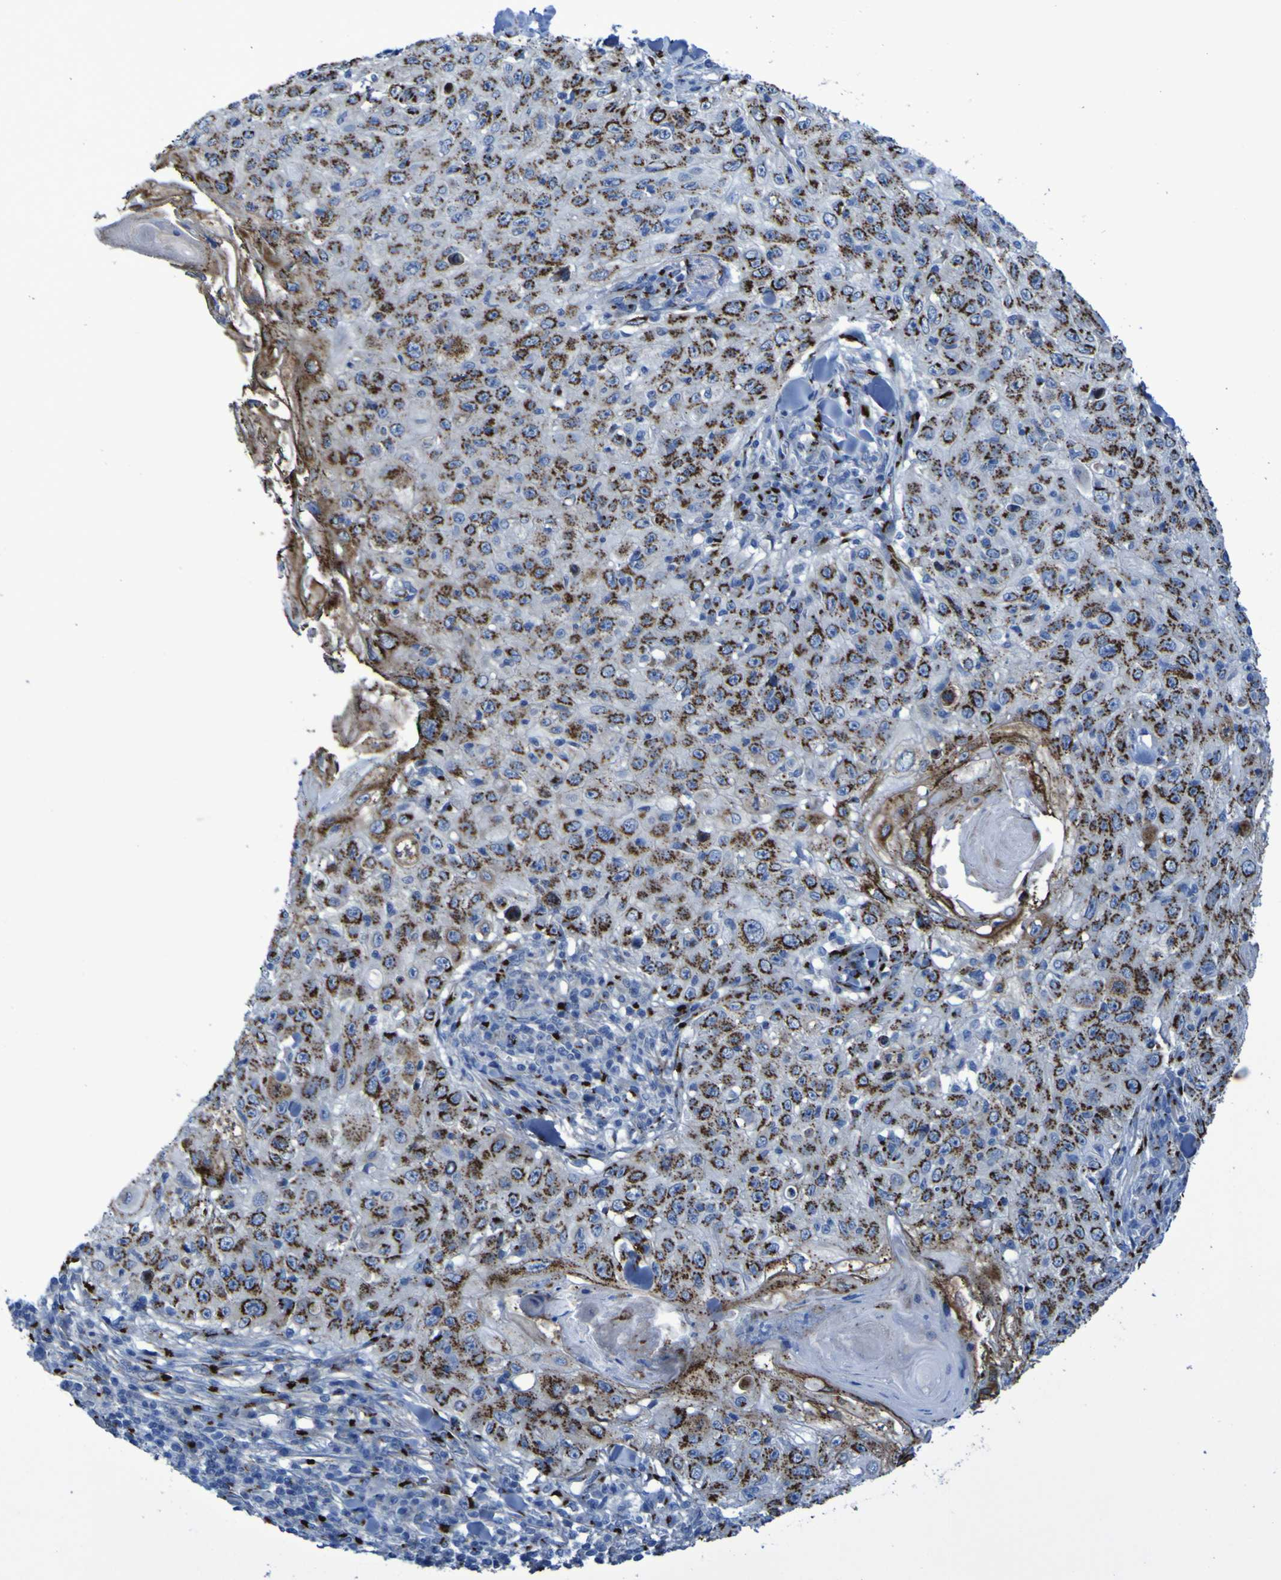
{"staining": {"intensity": "strong", "quantity": ">75%", "location": "cytoplasmic/membranous"}, "tissue": "skin cancer", "cell_type": "Tumor cells", "image_type": "cancer", "snomed": [{"axis": "morphology", "description": "Squamous cell carcinoma, NOS"}, {"axis": "topography", "description": "Skin"}], "caption": "Human skin cancer (squamous cell carcinoma) stained for a protein (brown) reveals strong cytoplasmic/membranous positive expression in about >75% of tumor cells.", "gene": "GOLM1", "patient": {"sex": "male", "age": 86}}